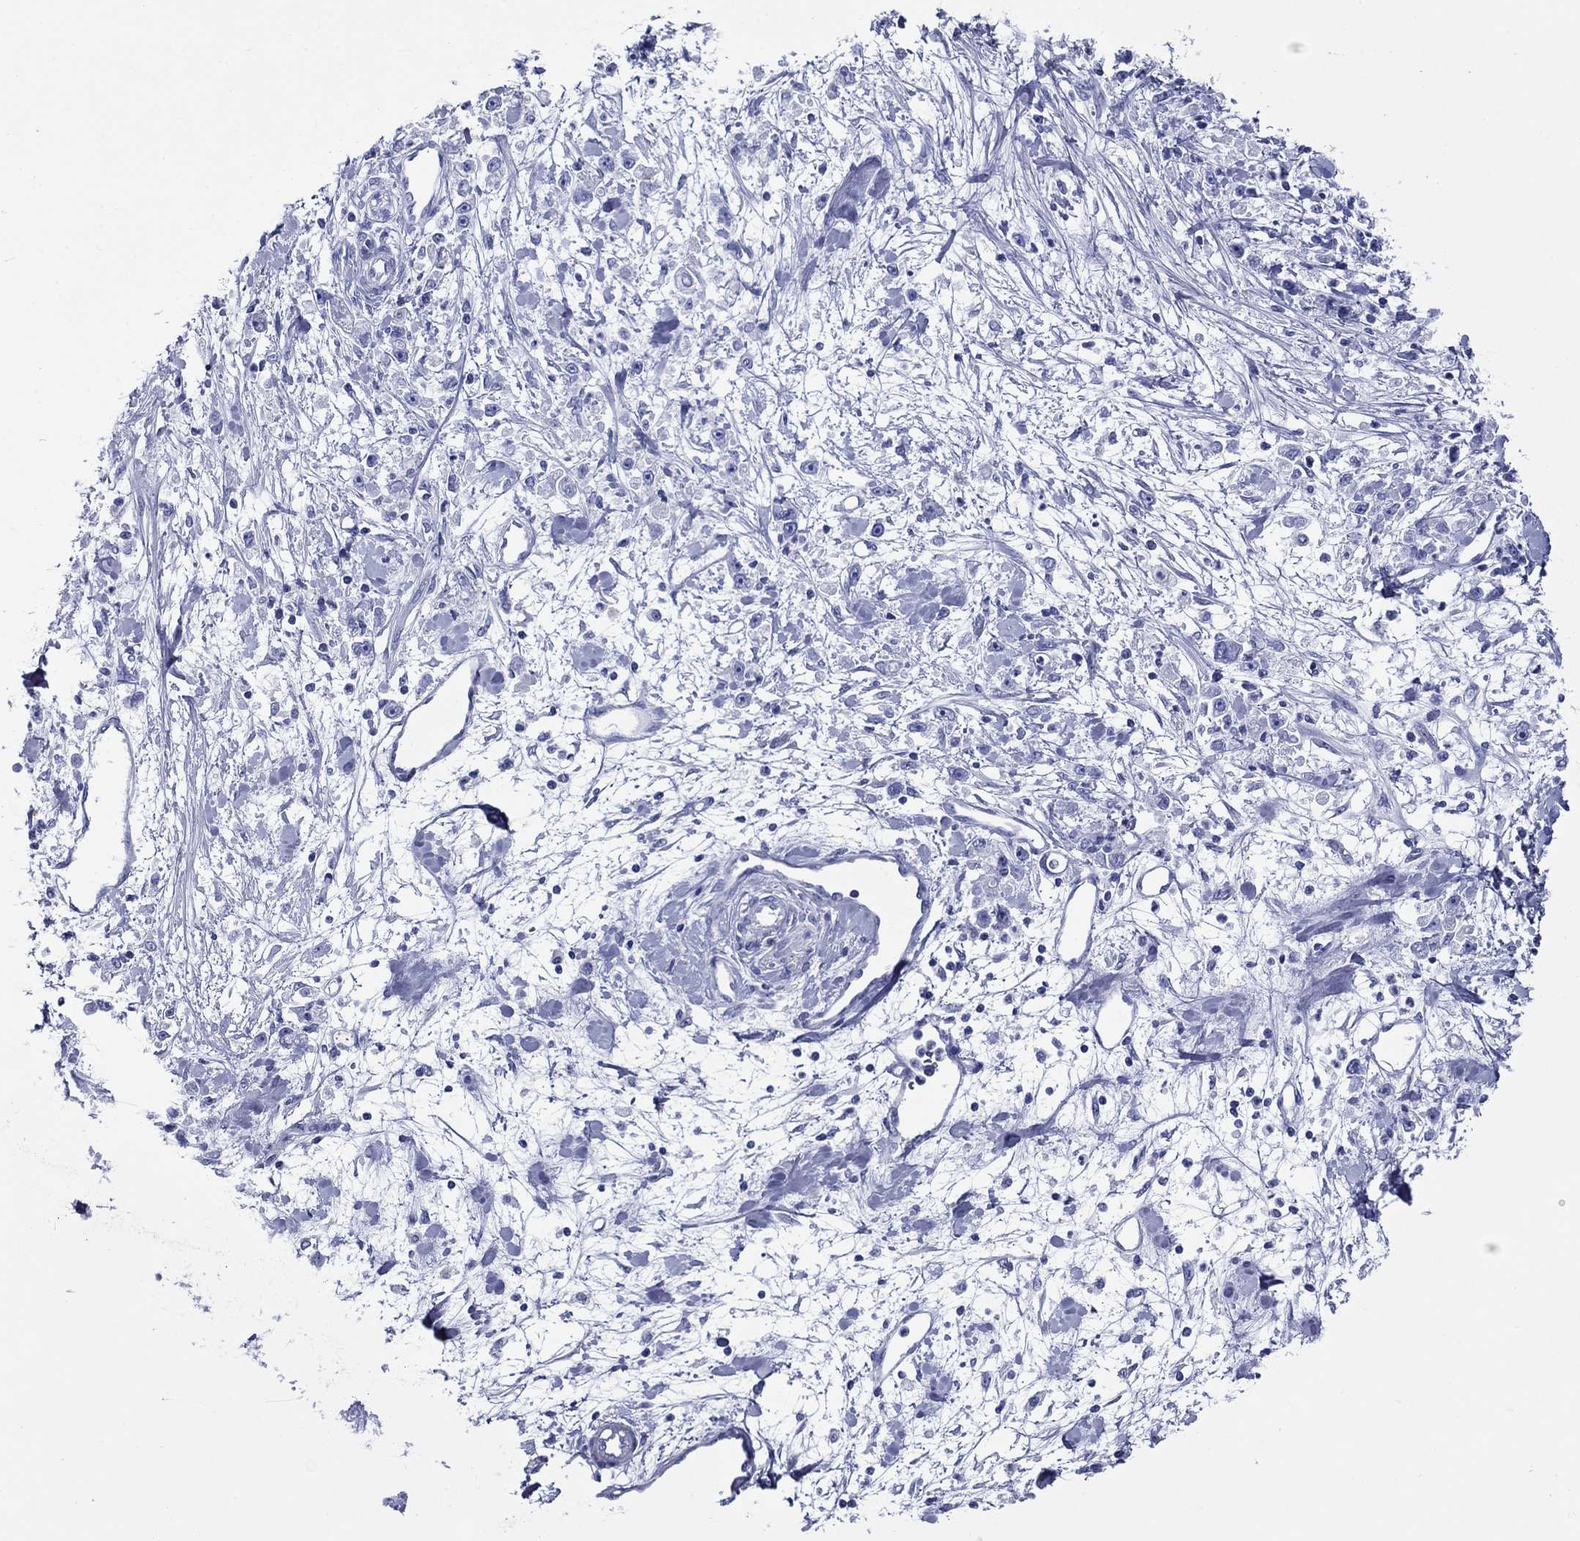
{"staining": {"intensity": "negative", "quantity": "none", "location": "none"}, "tissue": "stomach cancer", "cell_type": "Tumor cells", "image_type": "cancer", "snomed": [{"axis": "morphology", "description": "Adenocarcinoma, NOS"}, {"axis": "topography", "description": "Stomach"}], "caption": "IHC photomicrograph of human stomach cancer (adenocarcinoma) stained for a protein (brown), which demonstrates no staining in tumor cells. The staining is performed using DAB brown chromogen with nuclei counter-stained in using hematoxylin.", "gene": "ROM1", "patient": {"sex": "female", "age": 59}}